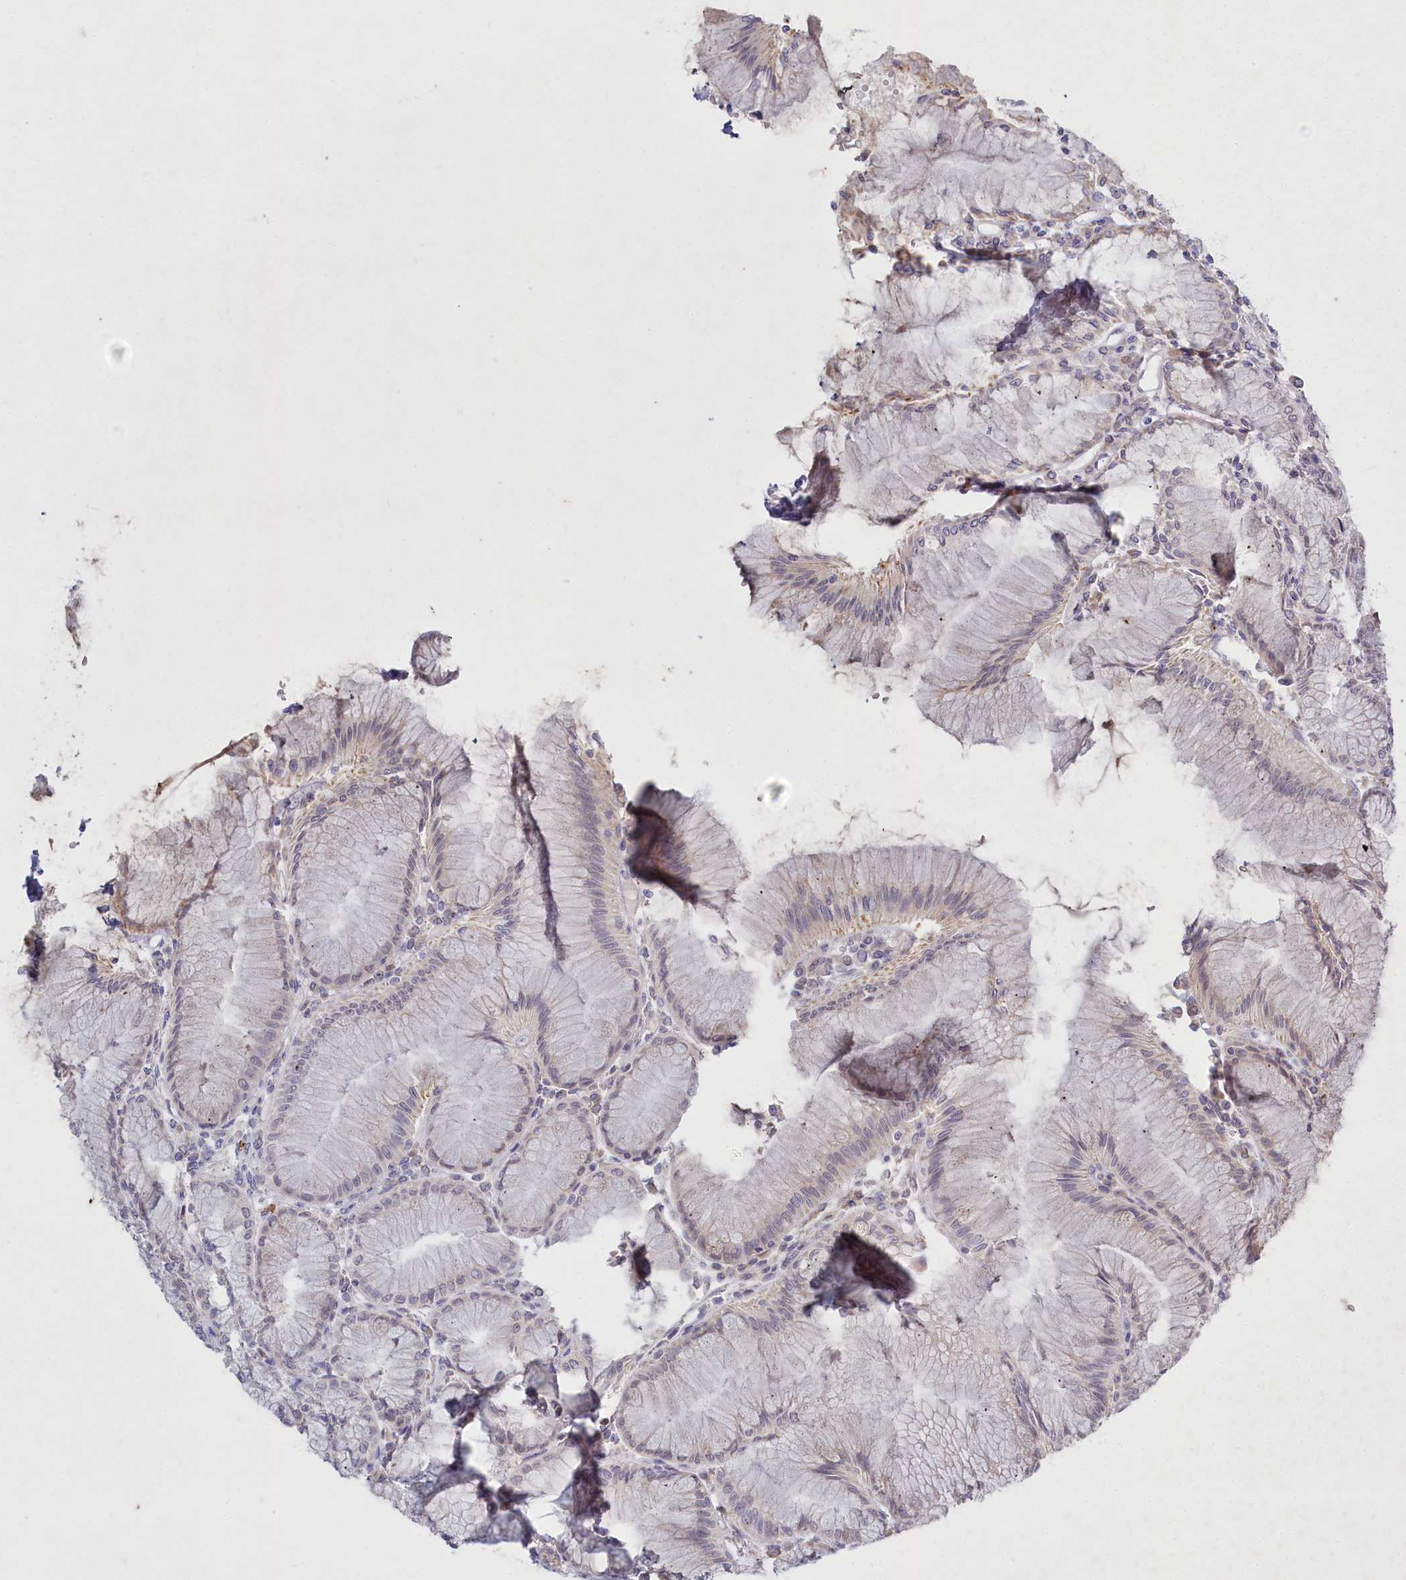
{"staining": {"intensity": "moderate", "quantity": "<25%", "location": "cytoplasmic/membranous"}, "tissue": "stomach", "cell_type": "Glandular cells", "image_type": "normal", "snomed": [{"axis": "morphology", "description": "Normal tissue, NOS"}, {"axis": "topography", "description": "Stomach"}], "caption": "A low amount of moderate cytoplasmic/membranous staining is appreciated in approximately <25% of glandular cells in unremarkable stomach.", "gene": "ABITRAM", "patient": {"sex": "female", "age": 57}}